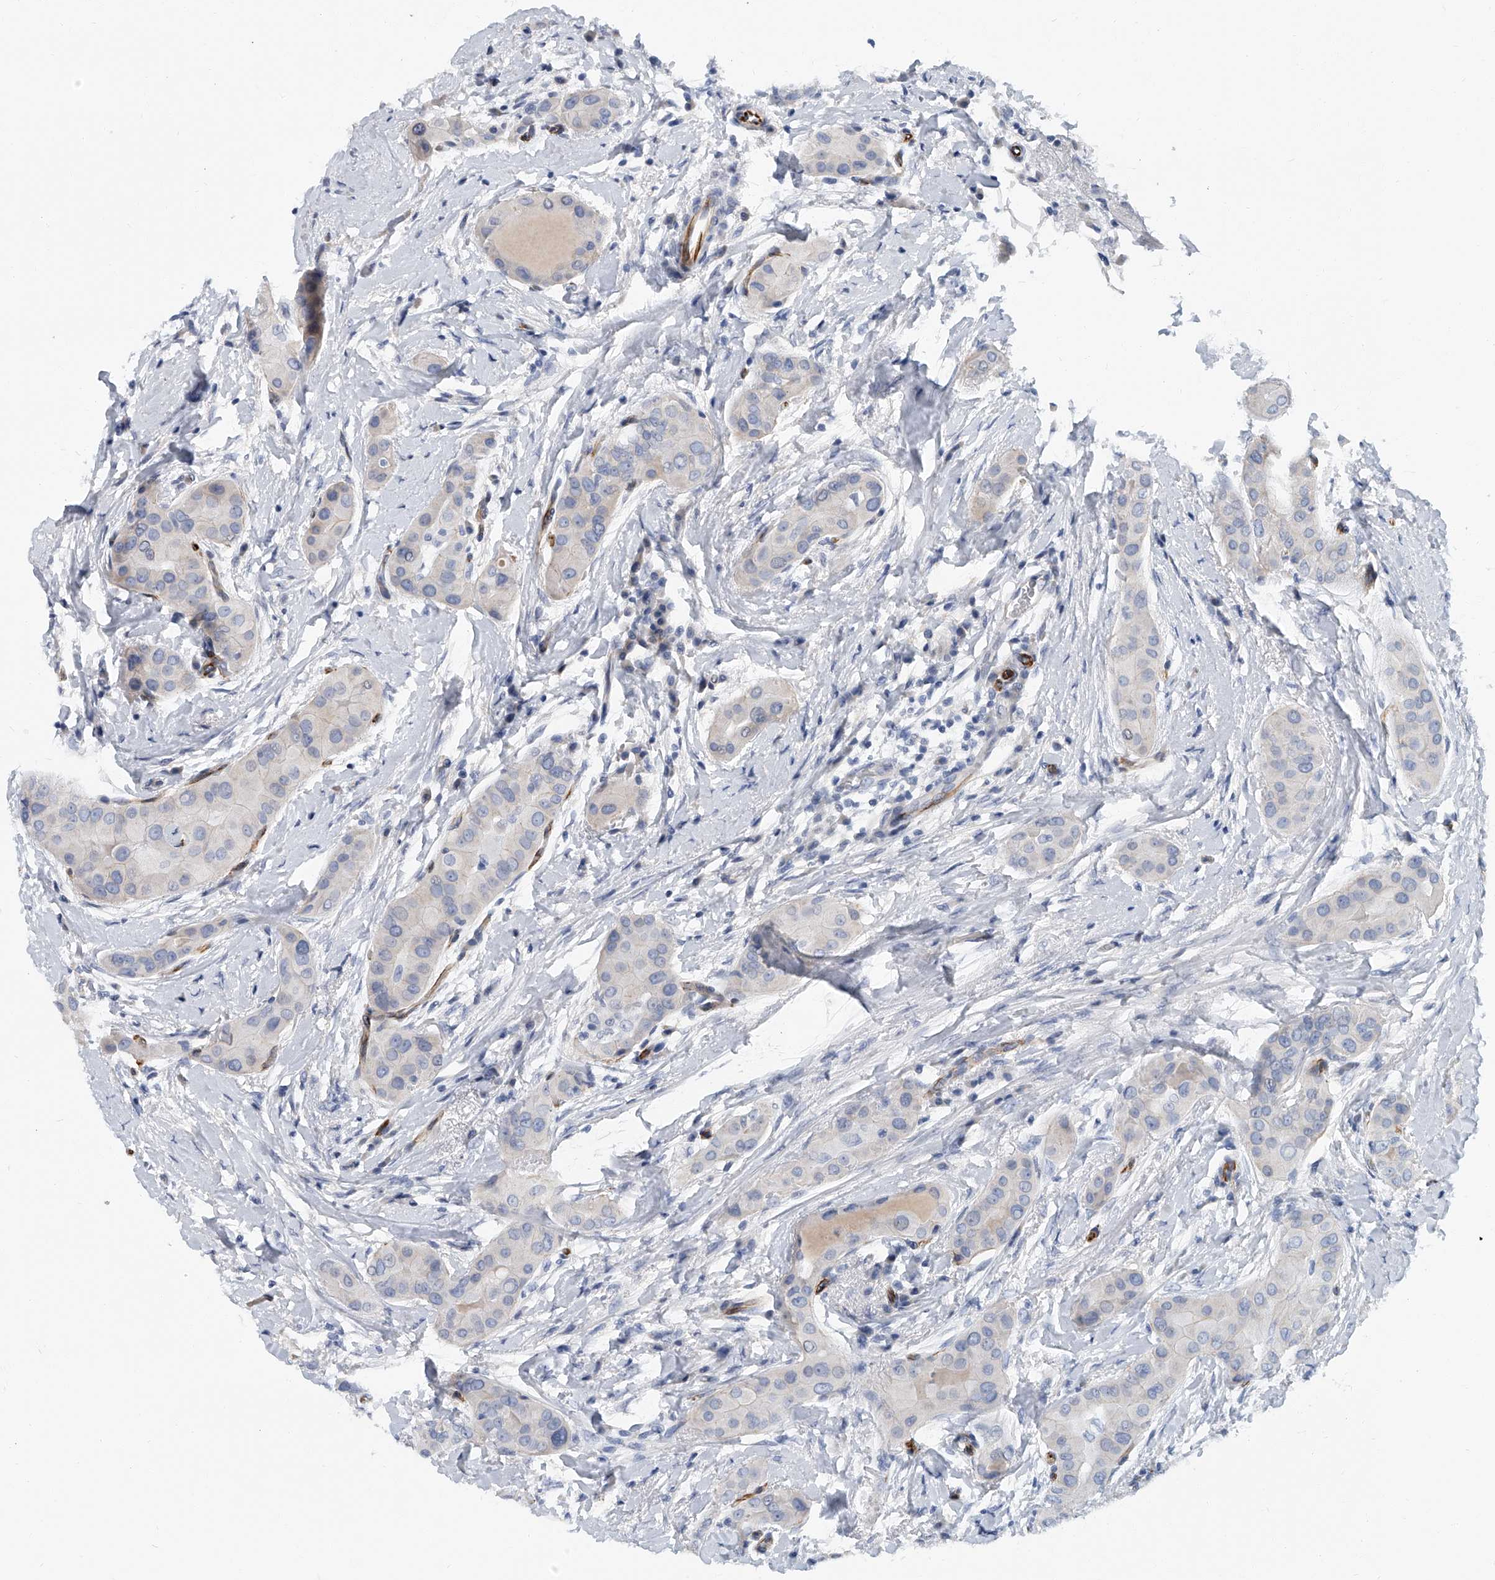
{"staining": {"intensity": "negative", "quantity": "none", "location": "none"}, "tissue": "thyroid cancer", "cell_type": "Tumor cells", "image_type": "cancer", "snomed": [{"axis": "morphology", "description": "Papillary adenocarcinoma, NOS"}, {"axis": "topography", "description": "Thyroid gland"}], "caption": "The photomicrograph exhibits no staining of tumor cells in thyroid cancer.", "gene": "KIRREL1", "patient": {"sex": "male", "age": 33}}